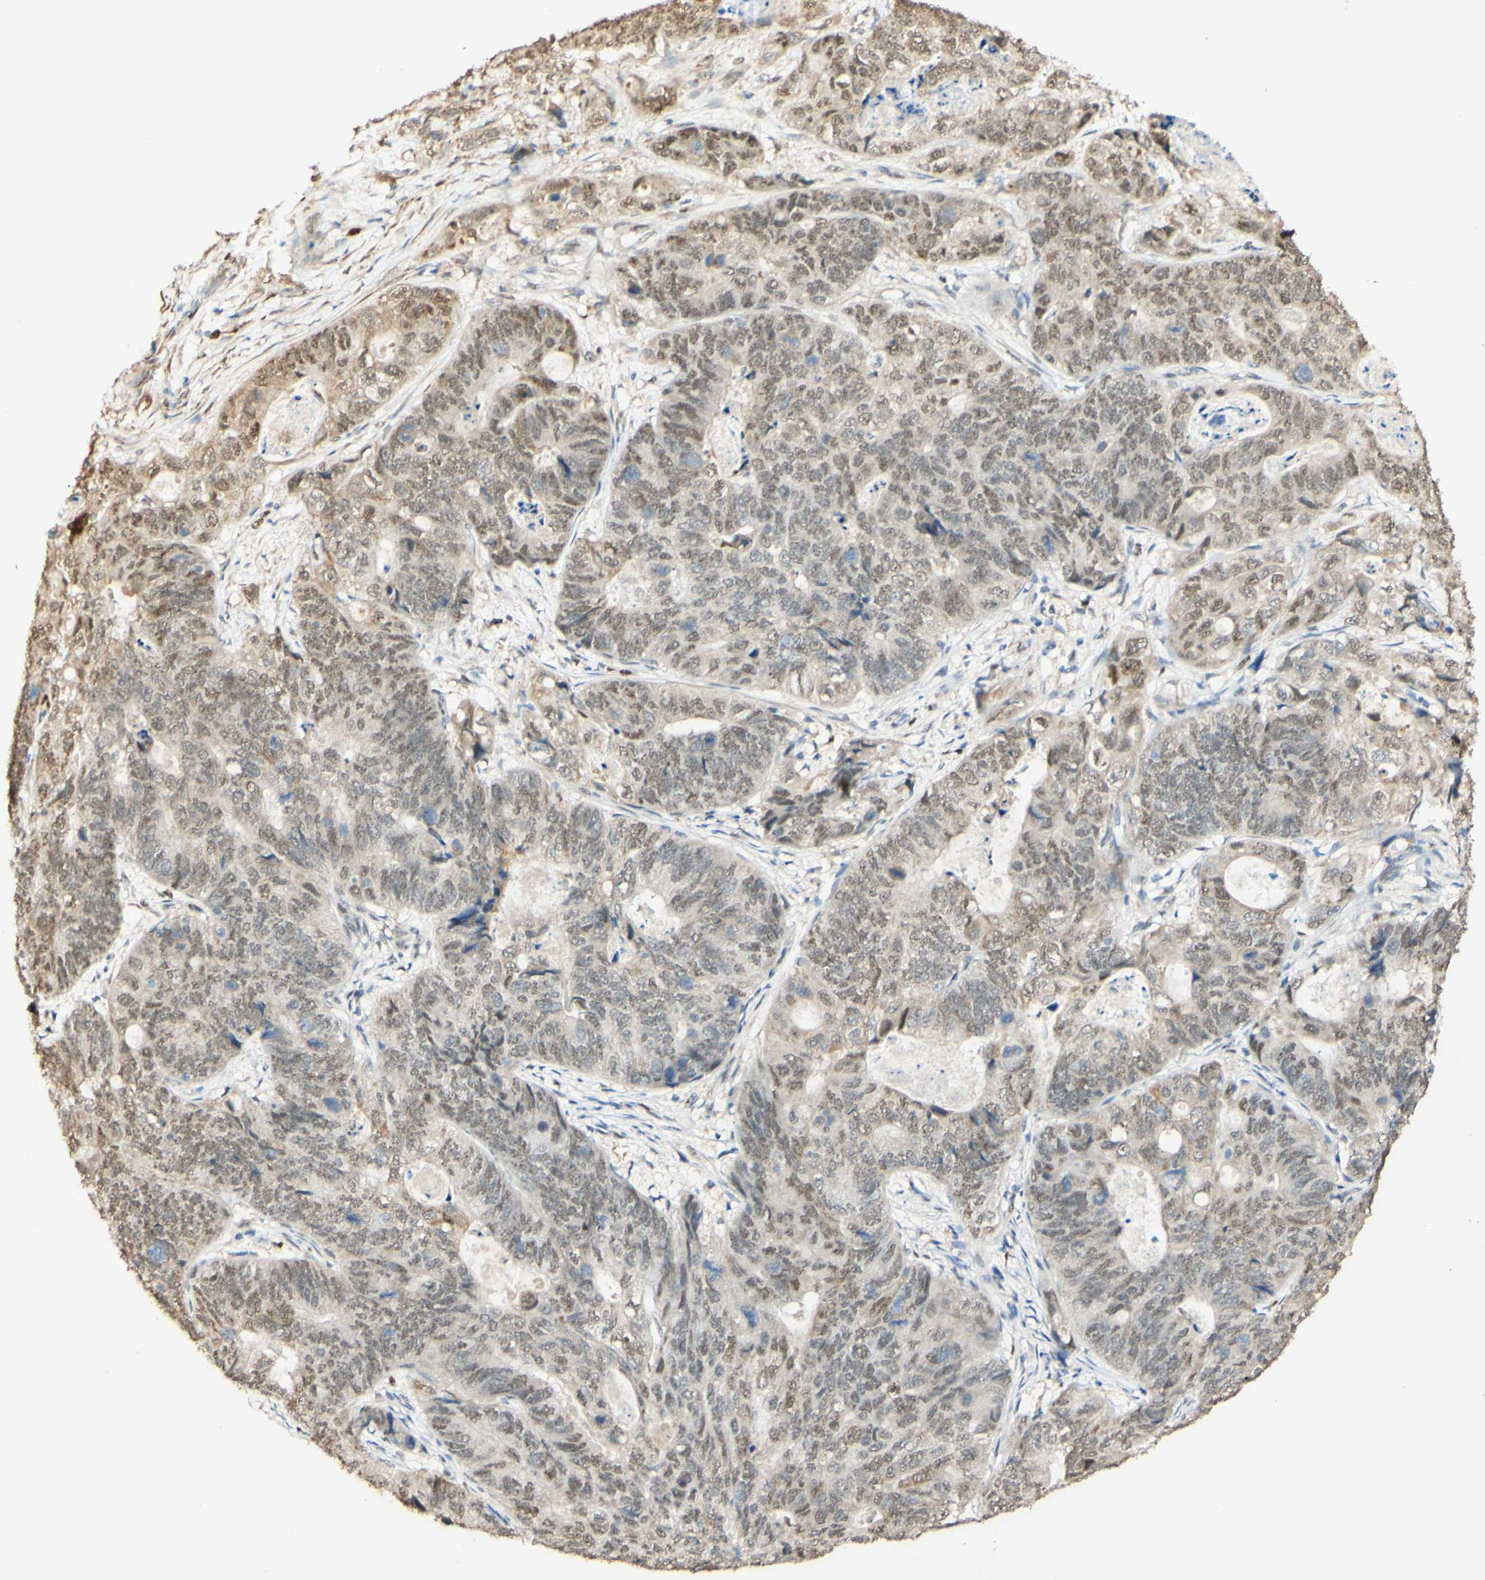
{"staining": {"intensity": "weak", "quantity": ">75%", "location": "nuclear"}, "tissue": "stomach cancer", "cell_type": "Tumor cells", "image_type": "cancer", "snomed": [{"axis": "morphology", "description": "Adenocarcinoma, NOS"}, {"axis": "topography", "description": "Stomach"}], "caption": "Brown immunohistochemical staining in human stomach cancer (adenocarcinoma) exhibits weak nuclear staining in approximately >75% of tumor cells.", "gene": "MAP3K4", "patient": {"sex": "female", "age": 89}}